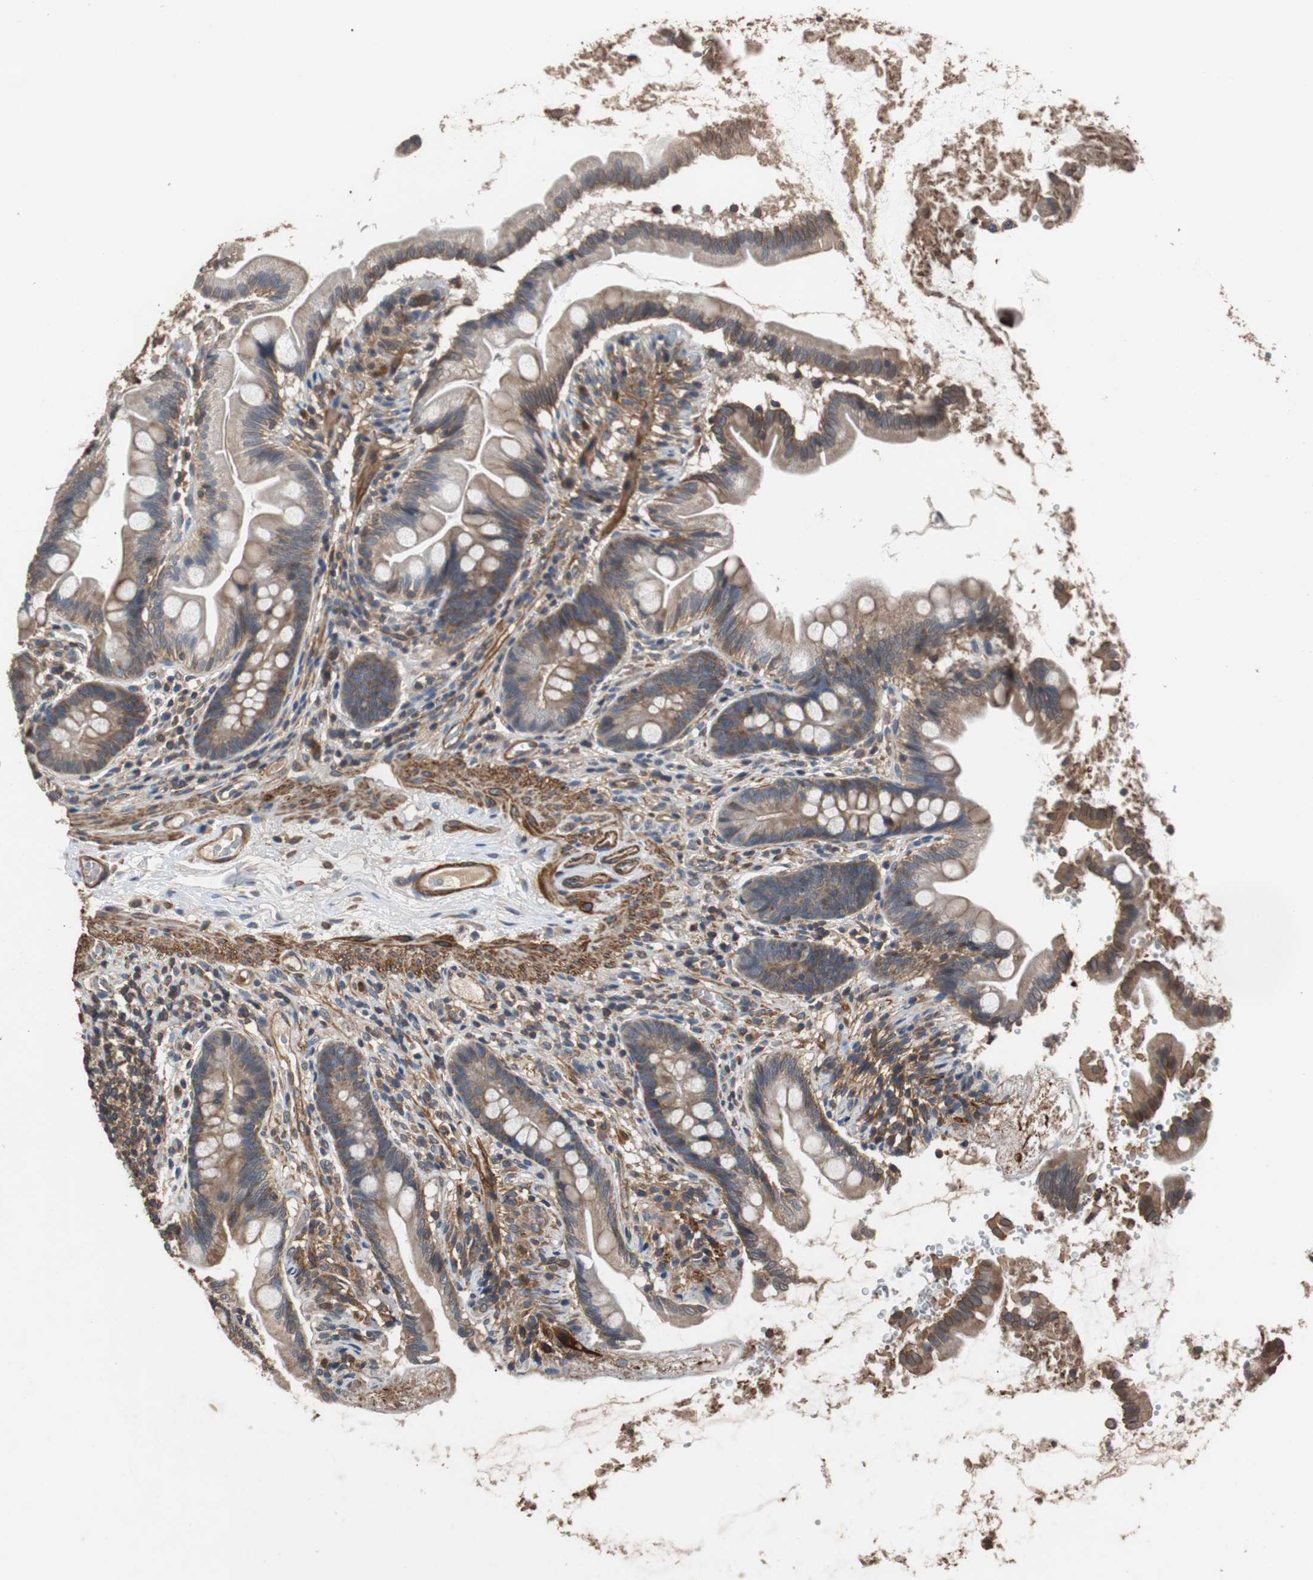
{"staining": {"intensity": "moderate", "quantity": ">75%", "location": "cytoplasmic/membranous"}, "tissue": "small intestine", "cell_type": "Glandular cells", "image_type": "normal", "snomed": [{"axis": "morphology", "description": "Normal tissue, NOS"}, {"axis": "topography", "description": "Small intestine"}], "caption": "Approximately >75% of glandular cells in normal human small intestine exhibit moderate cytoplasmic/membranous protein staining as visualized by brown immunohistochemical staining.", "gene": "PITRM1", "patient": {"sex": "female", "age": 56}}